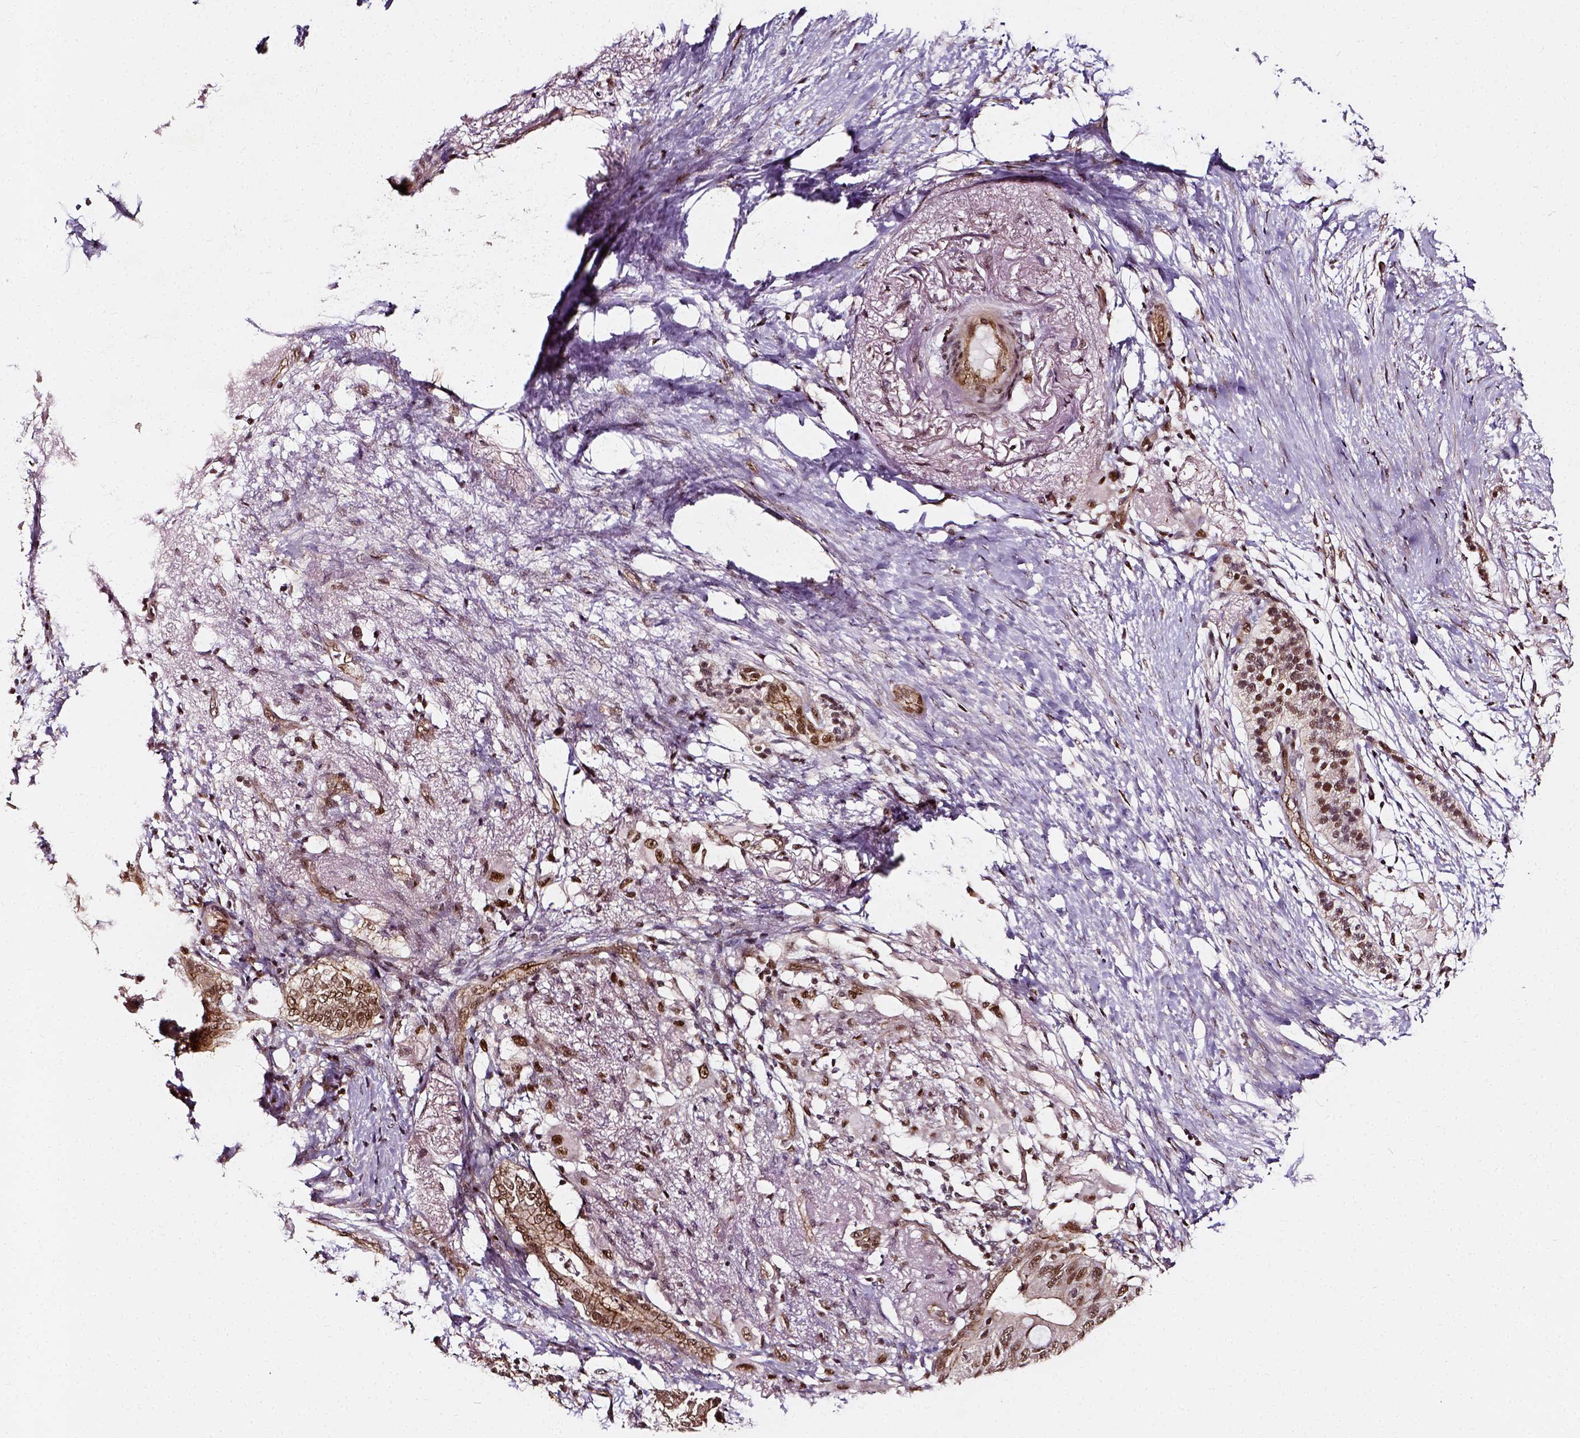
{"staining": {"intensity": "moderate", "quantity": ">75%", "location": "nuclear"}, "tissue": "pancreatic cancer", "cell_type": "Tumor cells", "image_type": "cancer", "snomed": [{"axis": "morphology", "description": "Adenocarcinoma, NOS"}, {"axis": "topography", "description": "Pancreas"}], "caption": "Pancreatic cancer was stained to show a protein in brown. There is medium levels of moderate nuclear staining in about >75% of tumor cells.", "gene": "NACC1", "patient": {"sex": "female", "age": 72}}